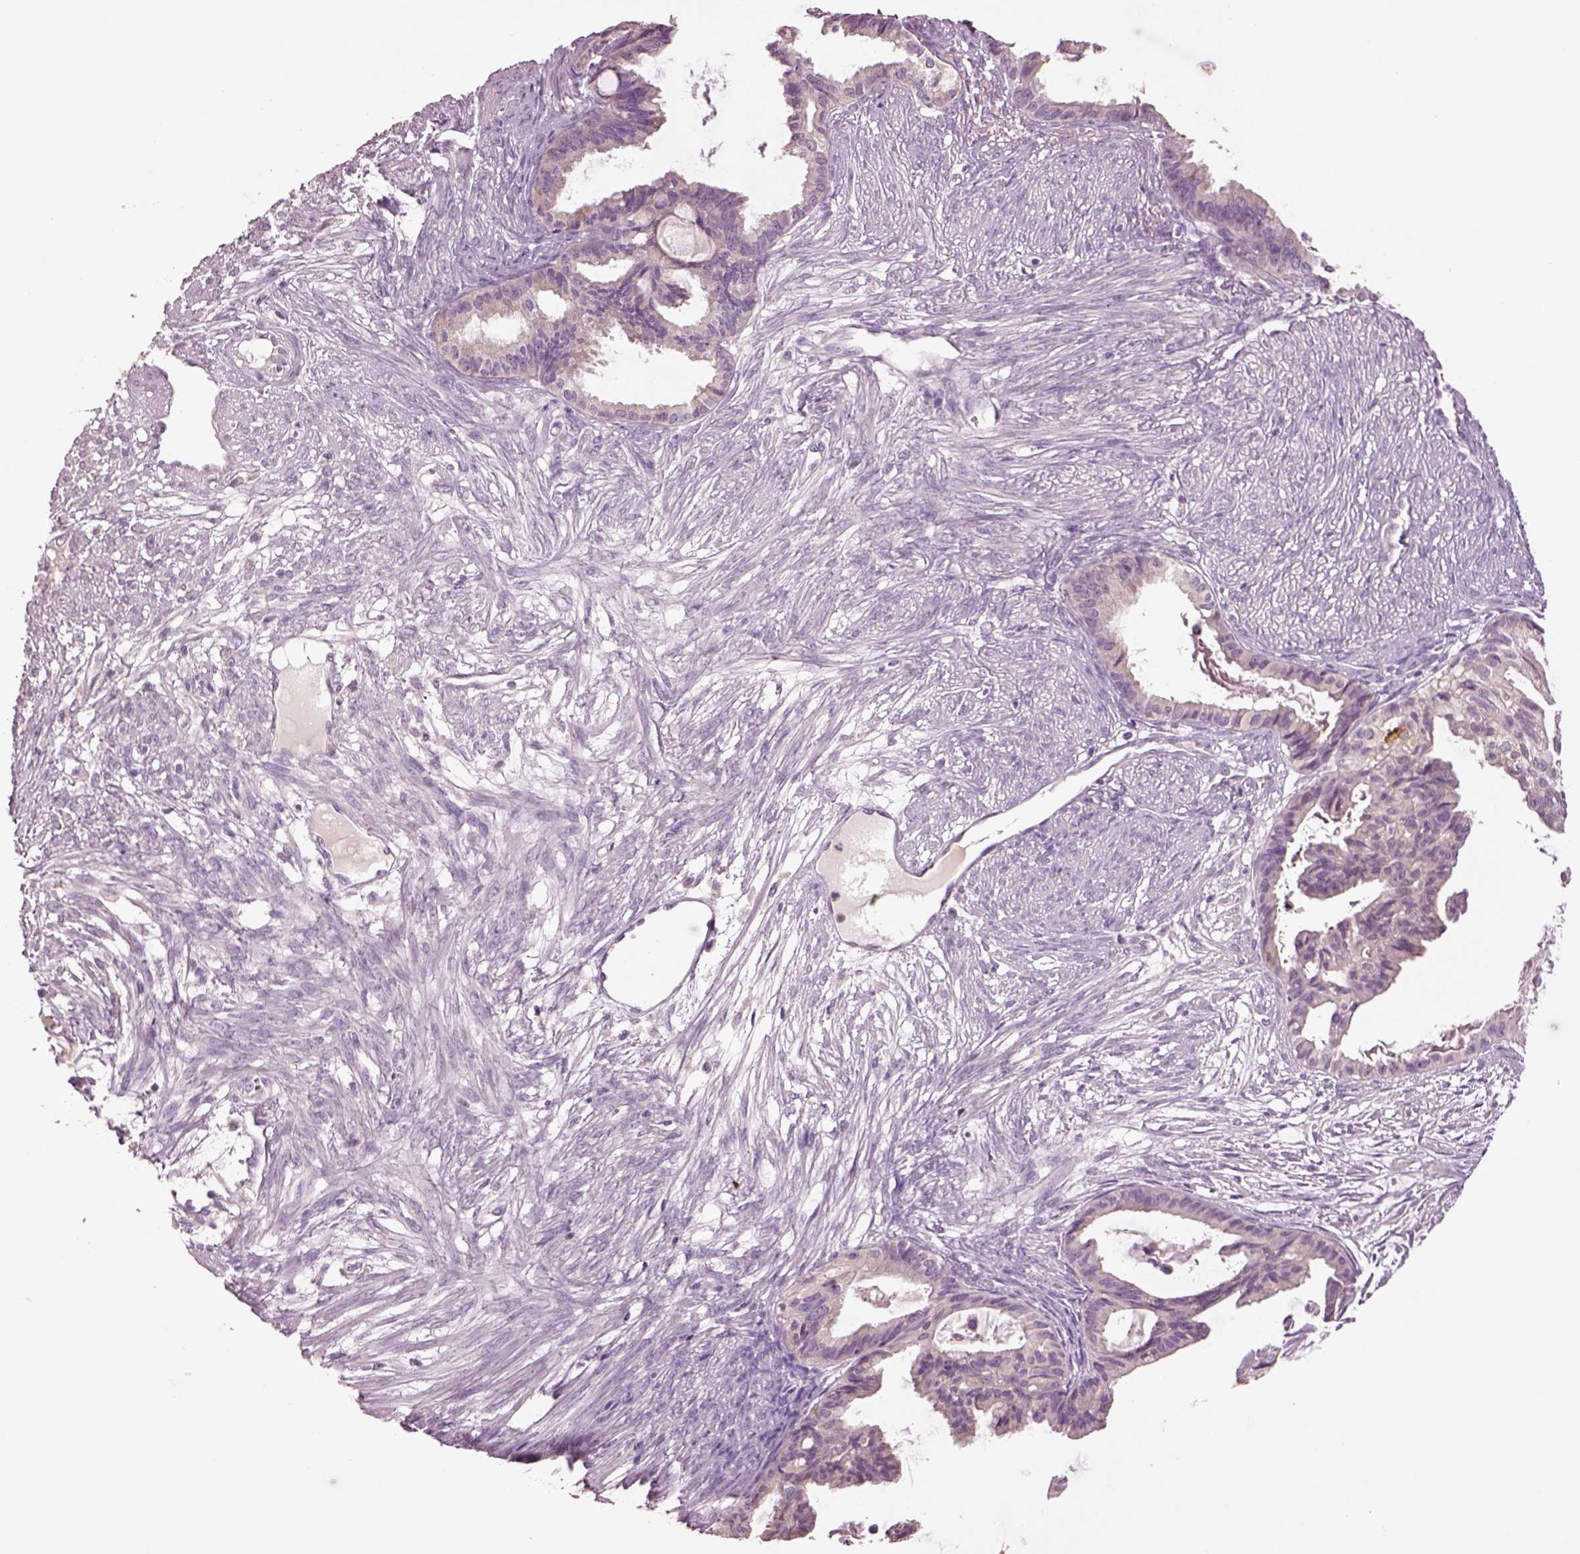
{"staining": {"intensity": "negative", "quantity": "none", "location": "none"}, "tissue": "endometrial cancer", "cell_type": "Tumor cells", "image_type": "cancer", "snomed": [{"axis": "morphology", "description": "Adenocarcinoma, NOS"}, {"axis": "topography", "description": "Endometrium"}], "caption": "Human endometrial cancer (adenocarcinoma) stained for a protein using IHC shows no staining in tumor cells.", "gene": "CLPSL1", "patient": {"sex": "female", "age": 86}}